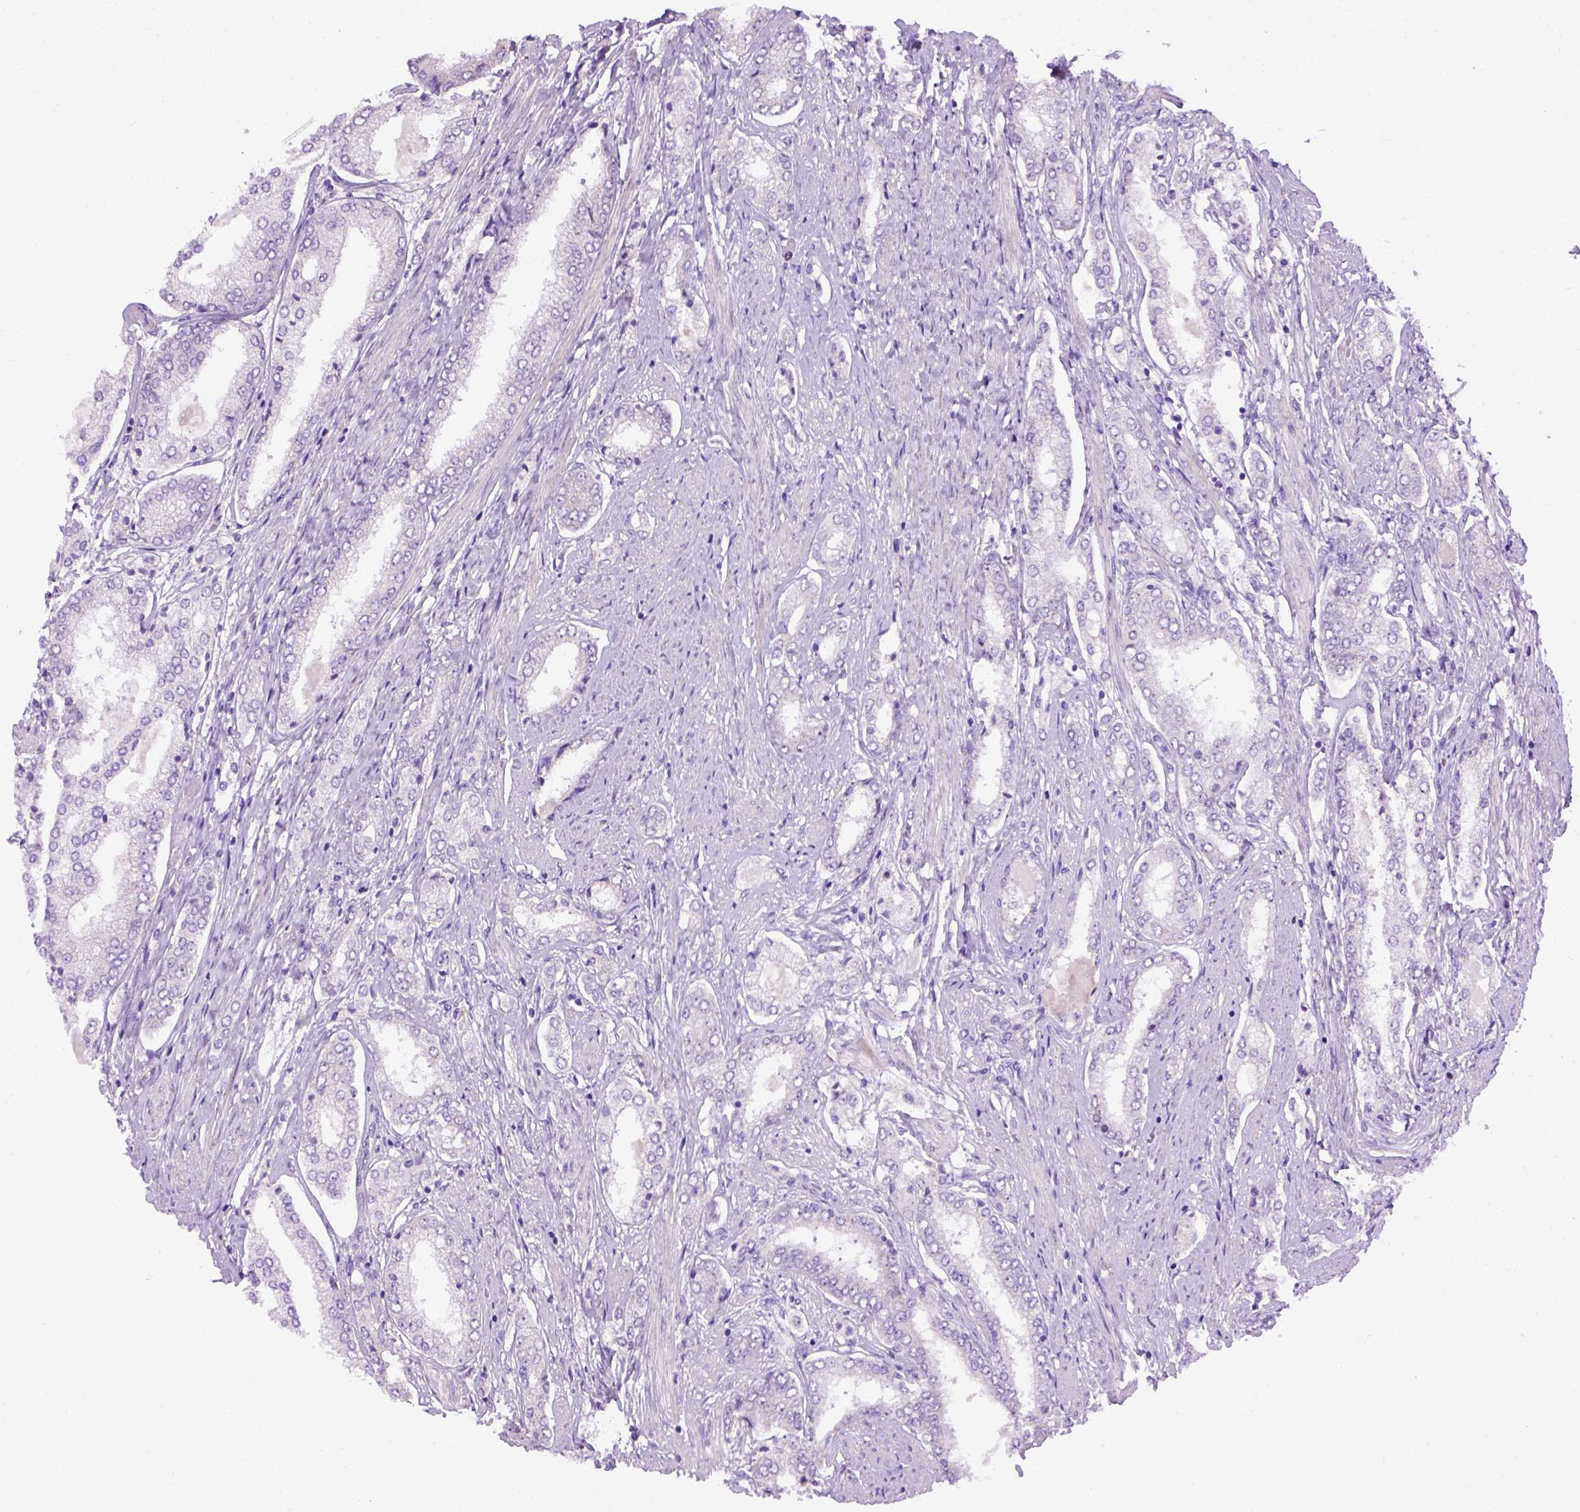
{"staining": {"intensity": "negative", "quantity": "none", "location": "none"}, "tissue": "prostate cancer", "cell_type": "Tumor cells", "image_type": "cancer", "snomed": [{"axis": "morphology", "description": "Adenocarcinoma, NOS"}, {"axis": "topography", "description": "Prostate"}], "caption": "Adenocarcinoma (prostate) was stained to show a protein in brown. There is no significant expression in tumor cells.", "gene": "UTP4", "patient": {"sex": "male", "age": 63}}